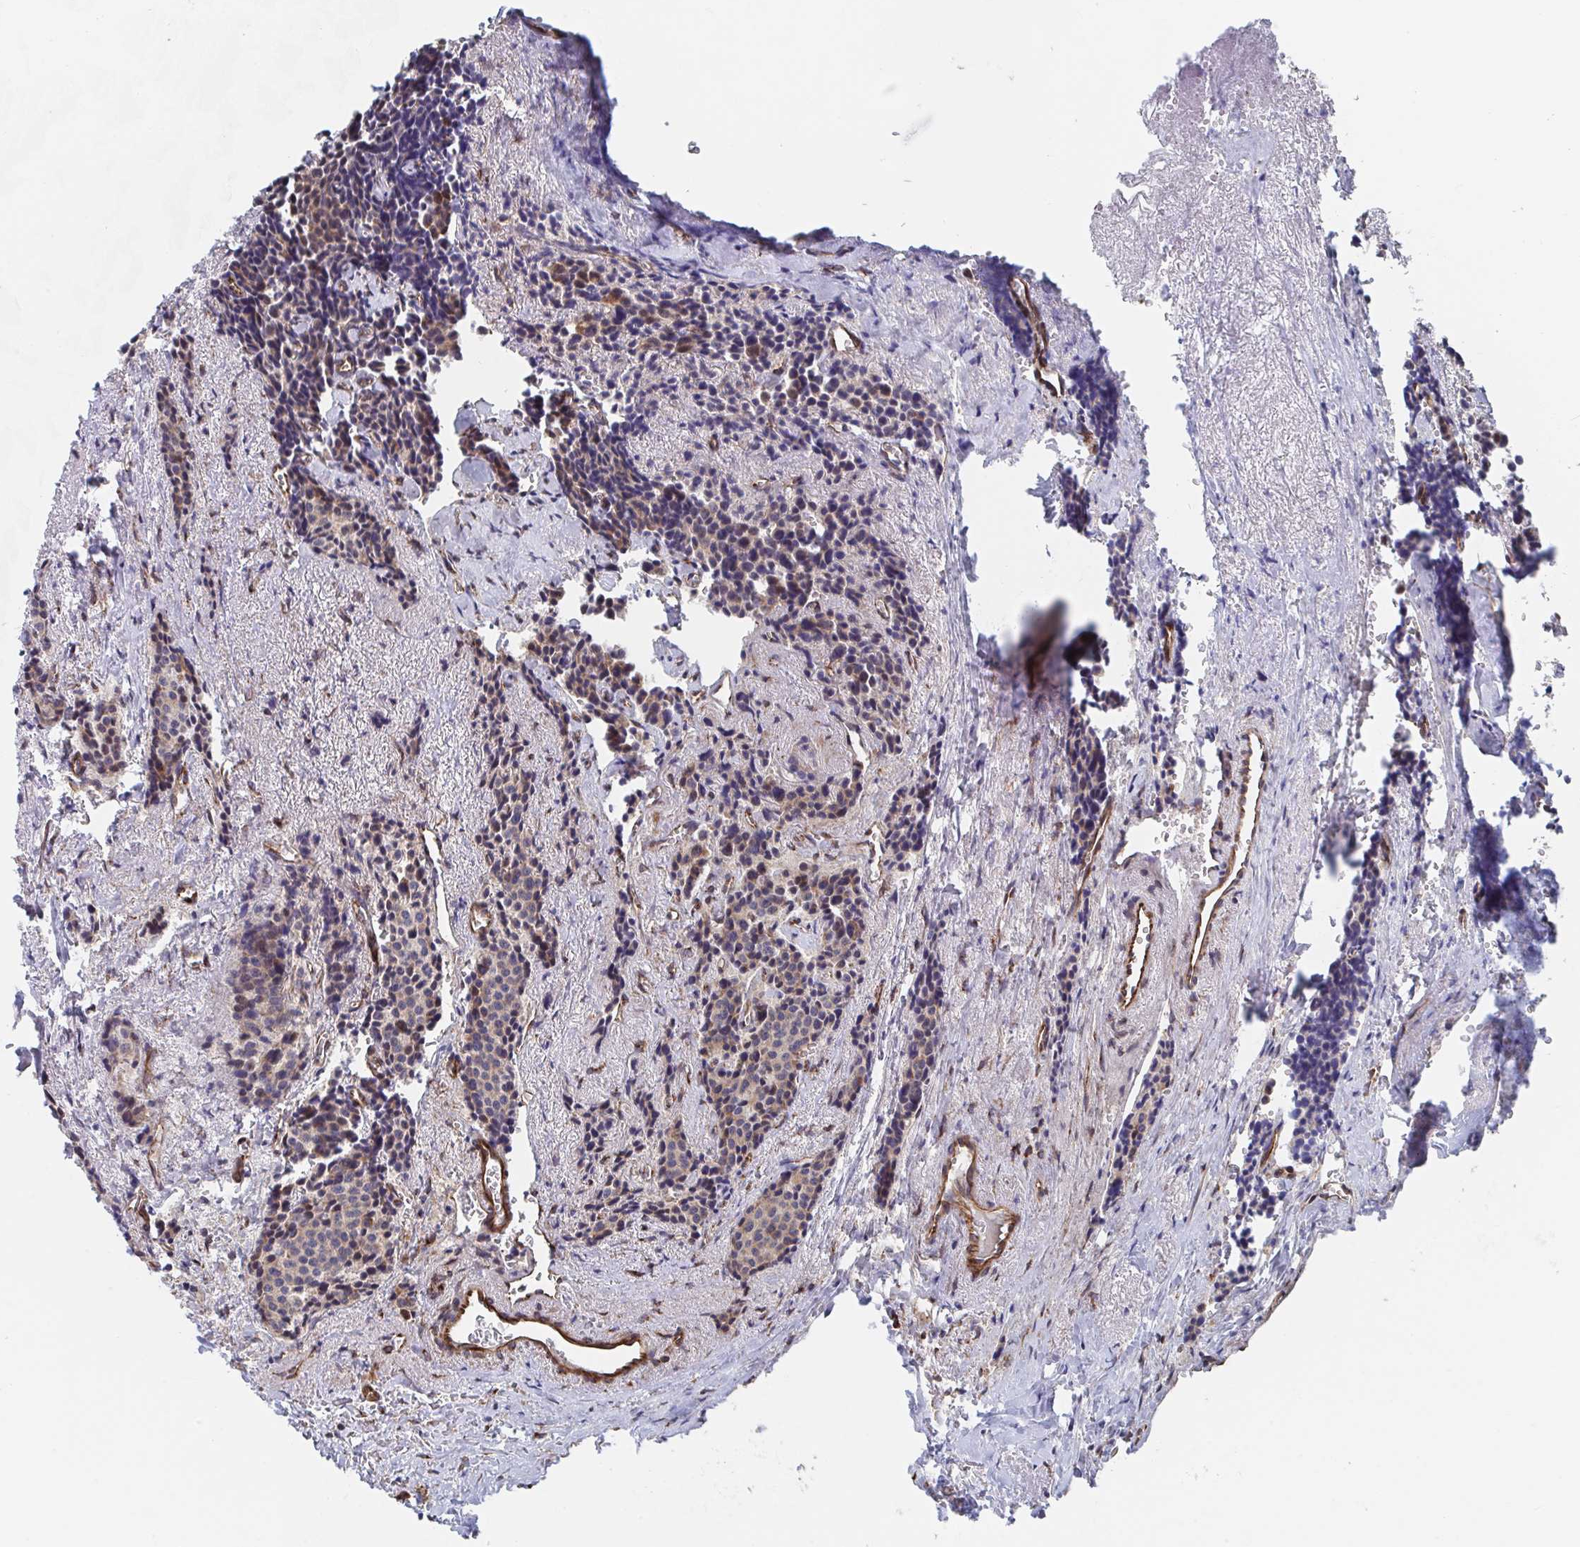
{"staining": {"intensity": "moderate", "quantity": "<25%", "location": "cytoplasmic/membranous"}, "tissue": "carcinoid", "cell_type": "Tumor cells", "image_type": "cancer", "snomed": [{"axis": "morphology", "description": "Carcinoid, malignant, NOS"}, {"axis": "topography", "description": "Small intestine"}], "caption": "IHC (DAB (3,3'-diaminobenzidine)) staining of human malignant carcinoid demonstrates moderate cytoplasmic/membranous protein expression in approximately <25% of tumor cells.", "gene": "FJX1", "patient": {"sex": "male", "age": 73}}